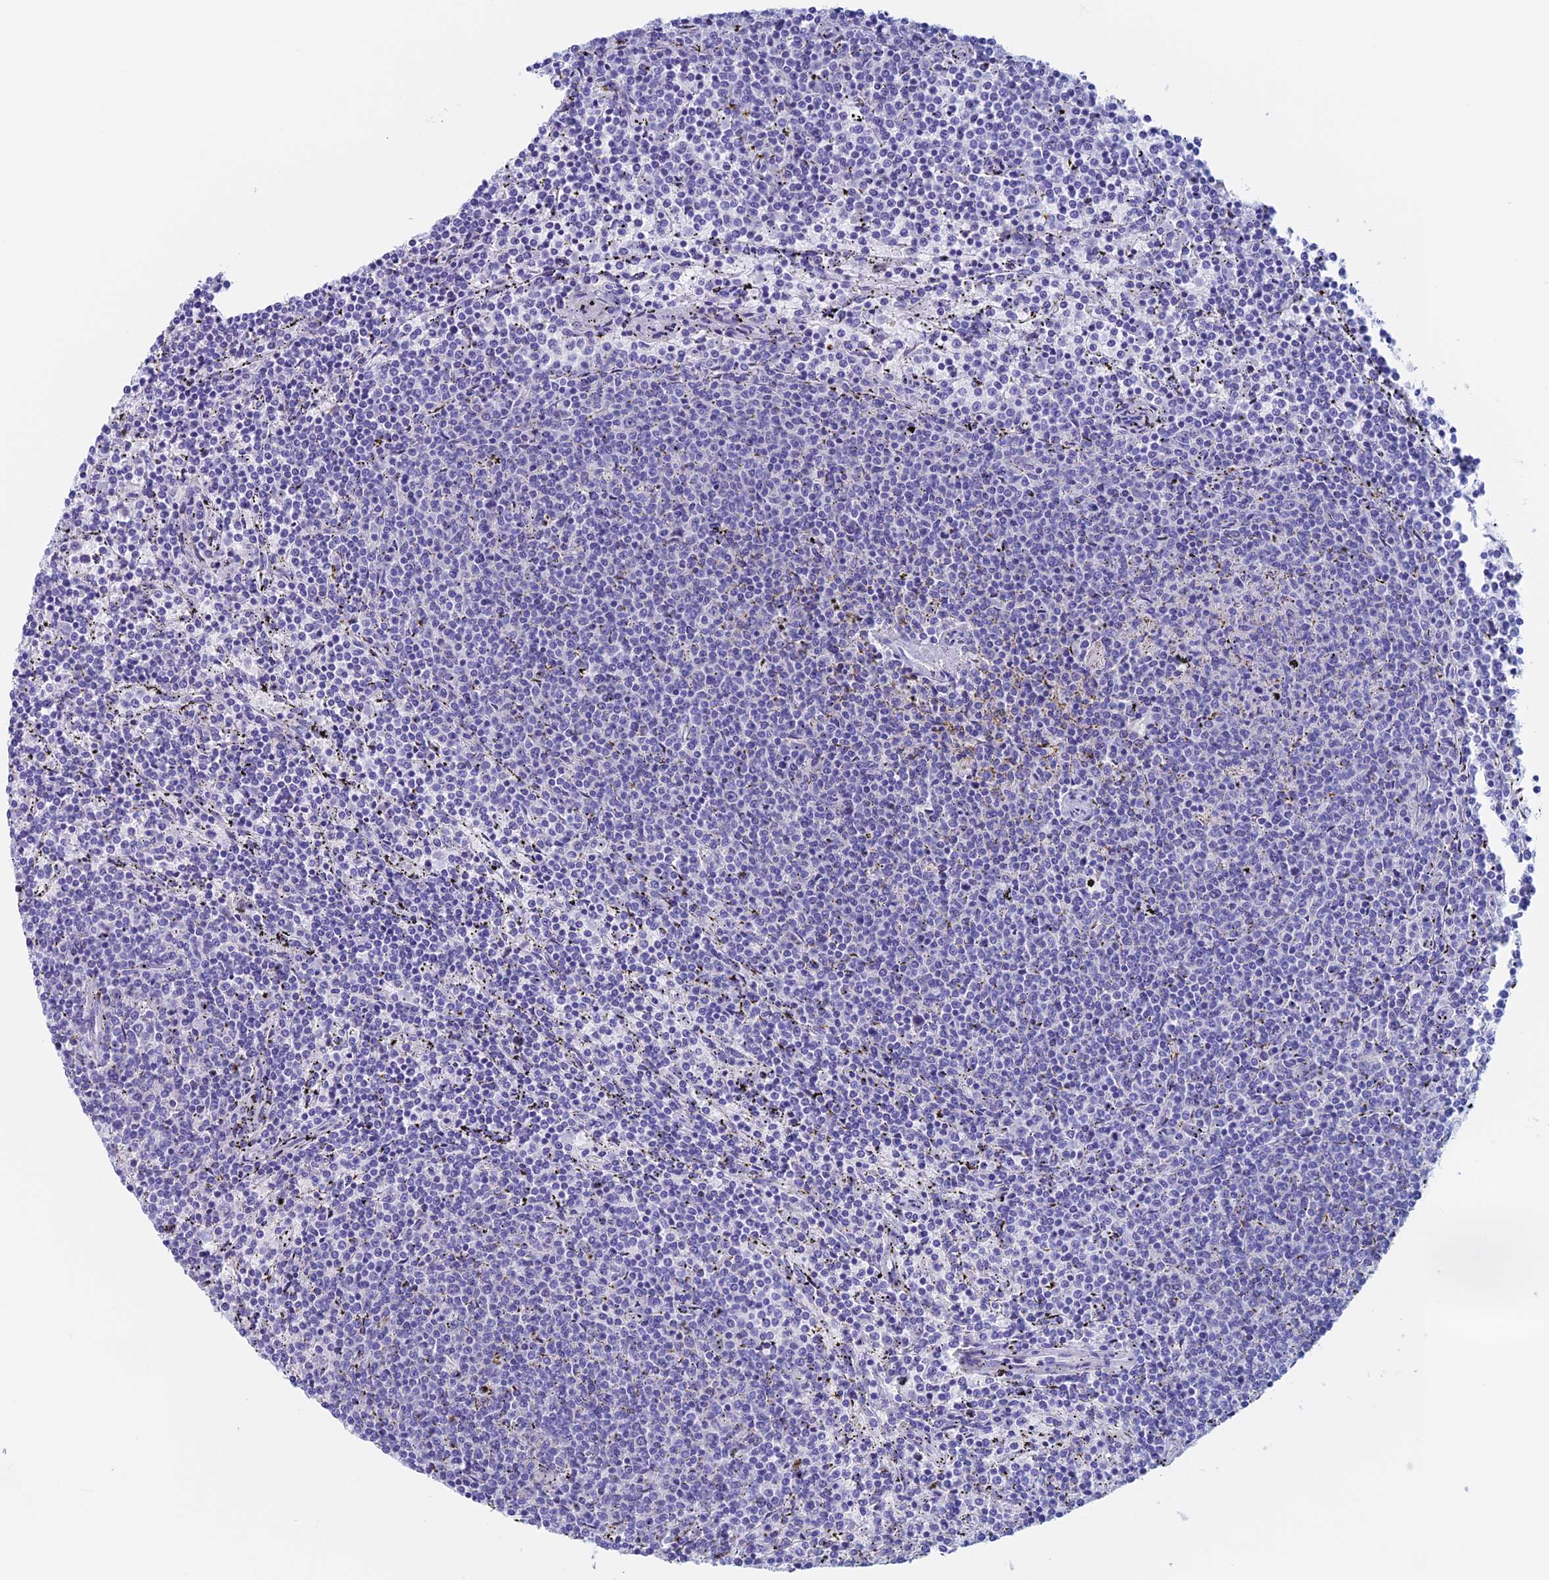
{"staining": {"intensity": "negative", "quantity": "none", "location": "none"}, "tissue": "lymphoma", "cell_type": "Tumor cells", "image_type": "cancer", "snomed": [{"axis": "morphology", "description": "Malignant lymphoma, non-Hodgkin's type, Low grade"}, {"axis": "topography", "description": "Spleen"}], "caption": "Immunohistochemical staining of human low-grade malignant lymphoma, non-Hodgkin's type reveals no significant staining in tumor cells.", "gene": "PSMC3IP", "patient": {"sex": "female", "age": 50}}